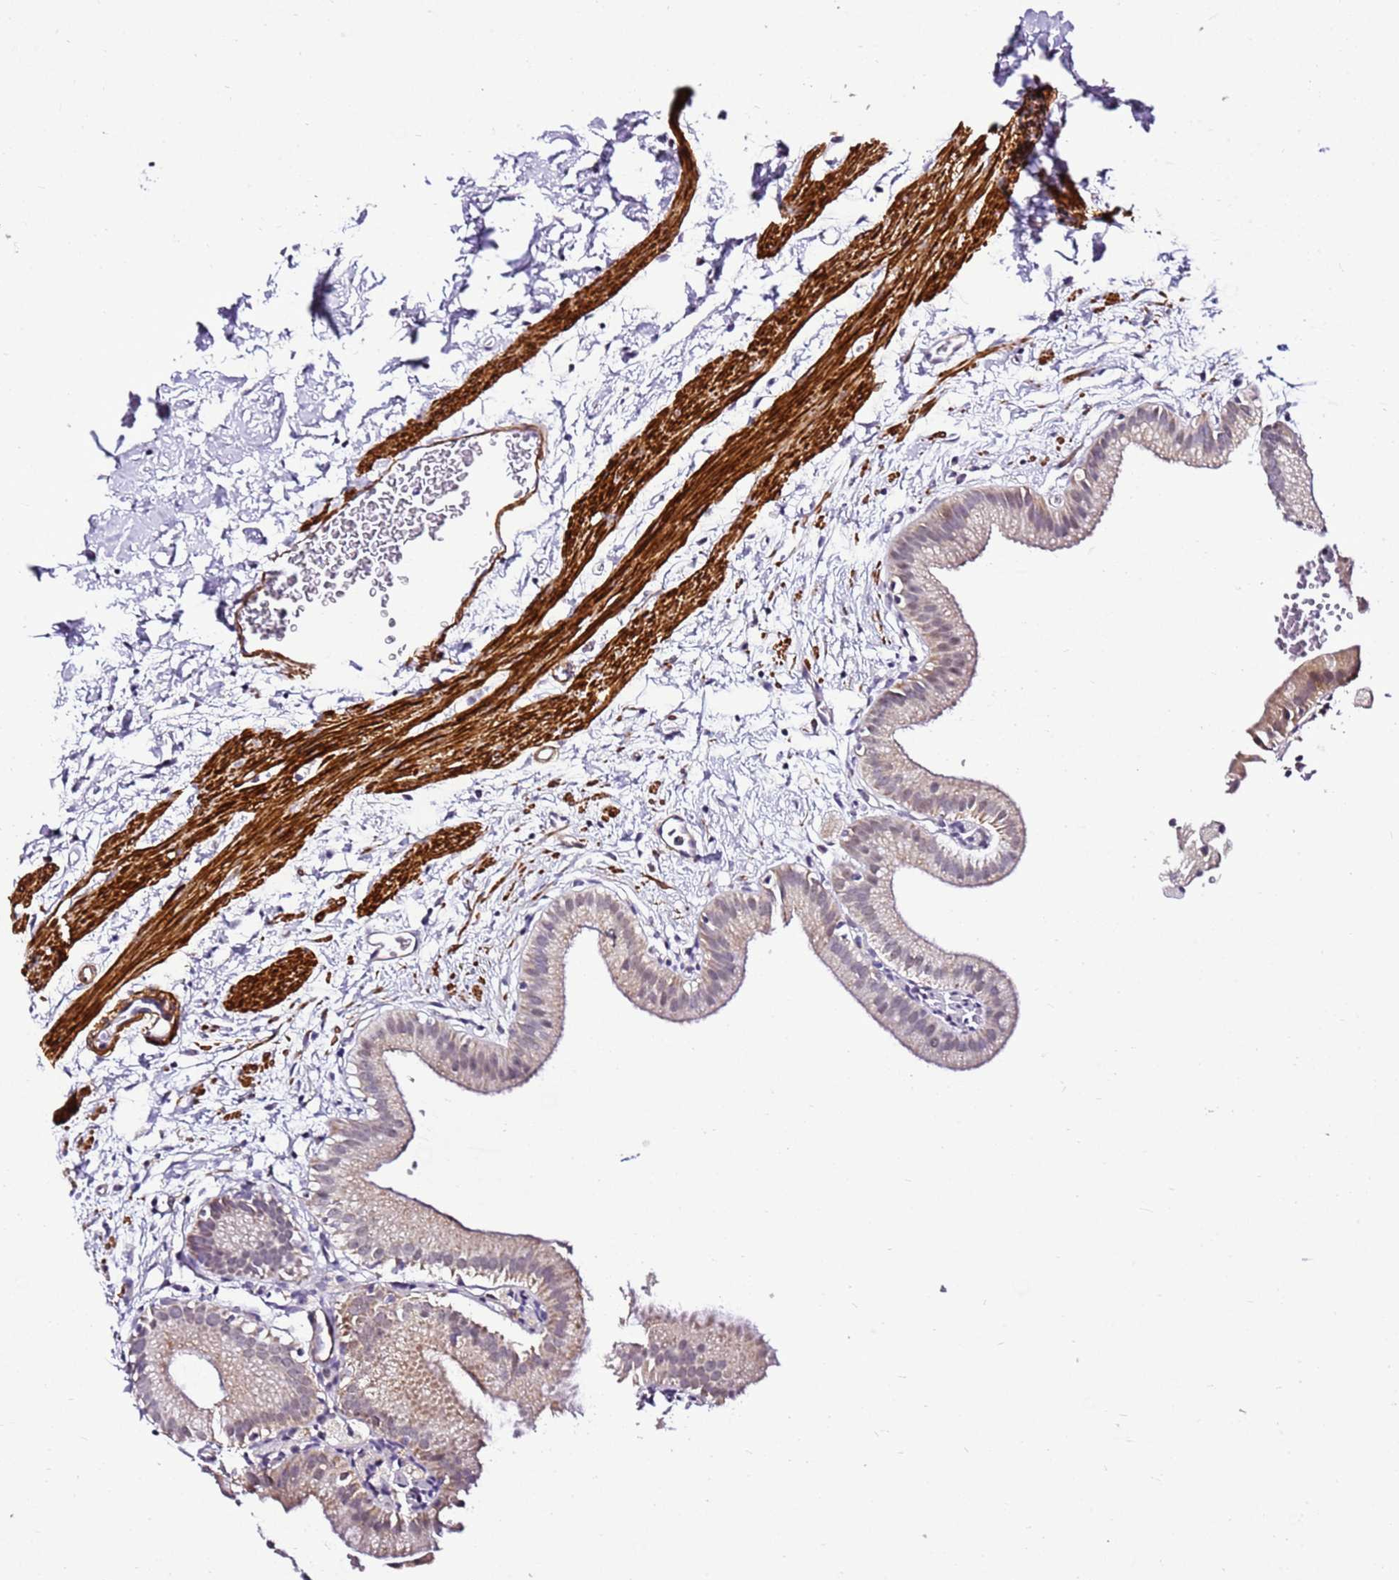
{"staining": {"intensity": "weak", "quantity": "<25%", "location": "cytoplasmic/membranous"}, "tissue": "gallbladder", "cell_type": "Glandular cells", "image_type": "normal", "snomed": [{"axis": "morphology", "description": "Normal tissue, NOS"}, {"axis": "topography", "description": "Gallbladder"}], "caption": "DAB (3,3'-diaminobenzidine) immunohistochemical staining of benign human gallbladder displays no significant staining in glandular cells. The staining was performed using DAB to visualize the protein expression in brown, while the nuclei were stained in blue with hematoxylin (Magnification: 20x).", "gene": "SMIM4", "patient": {"sex": "male", "age": 55}}